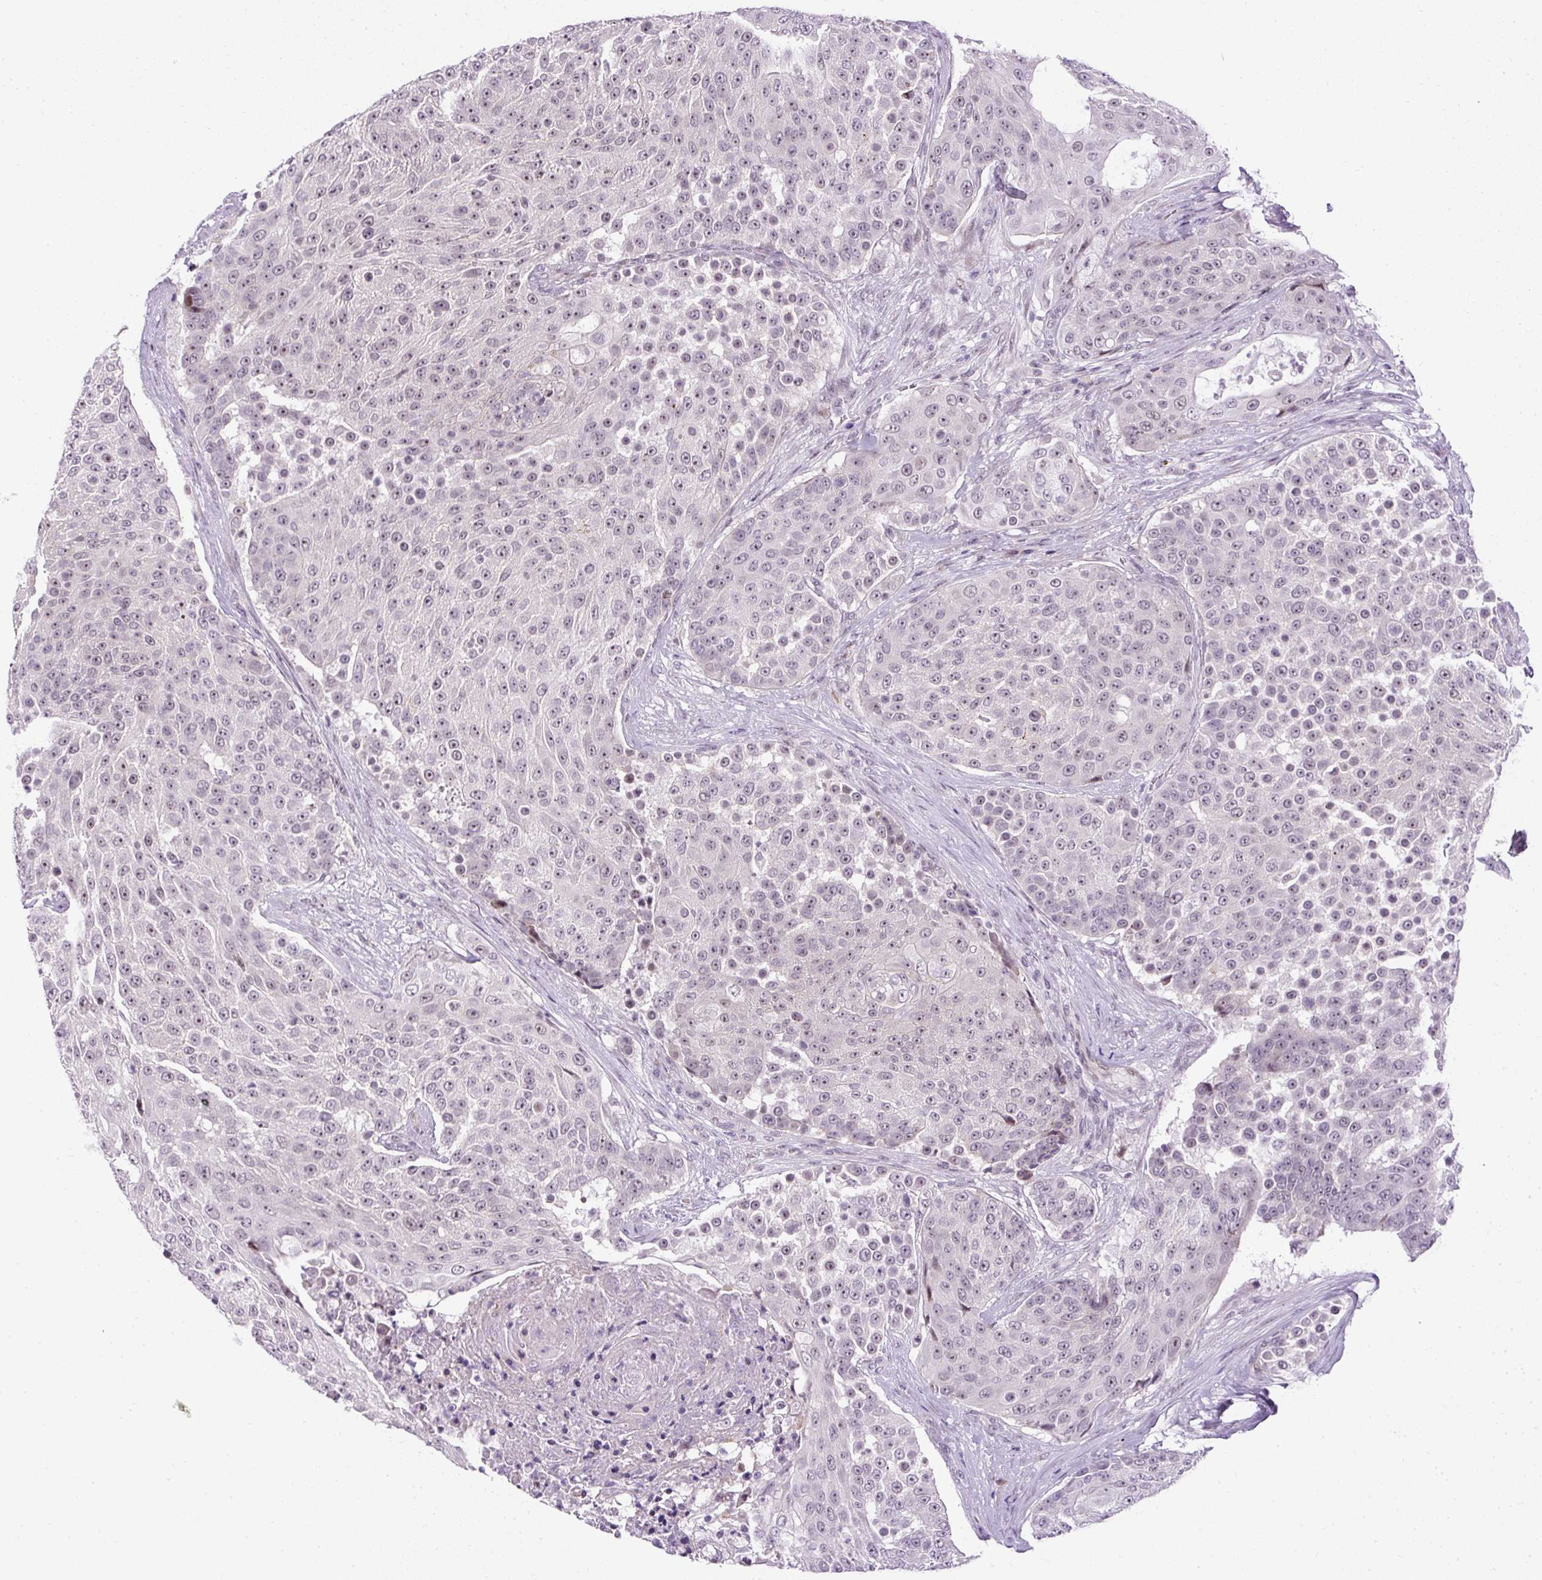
{"staining": {"intensity": "weak", "quantity": "<25%", "location": "nuclear"}, "tissue": "urothelial cancer", "cell_type": "Tumor cells", "image_type": "cancer", "snomed": [{"axis": "morphology", "description": "Urothelial carcinoma, High grade"}, {"axis": "topography", "description": "Urinary bladder"}], "caption": "A high-resolution micrograph shows immunohistochemistry (IHC) staining of urothelial cancer, which displays no significant expression in tumor cells.", "gene": "ARHGEF18", "patient": {"sex": "female", "age": 63}}